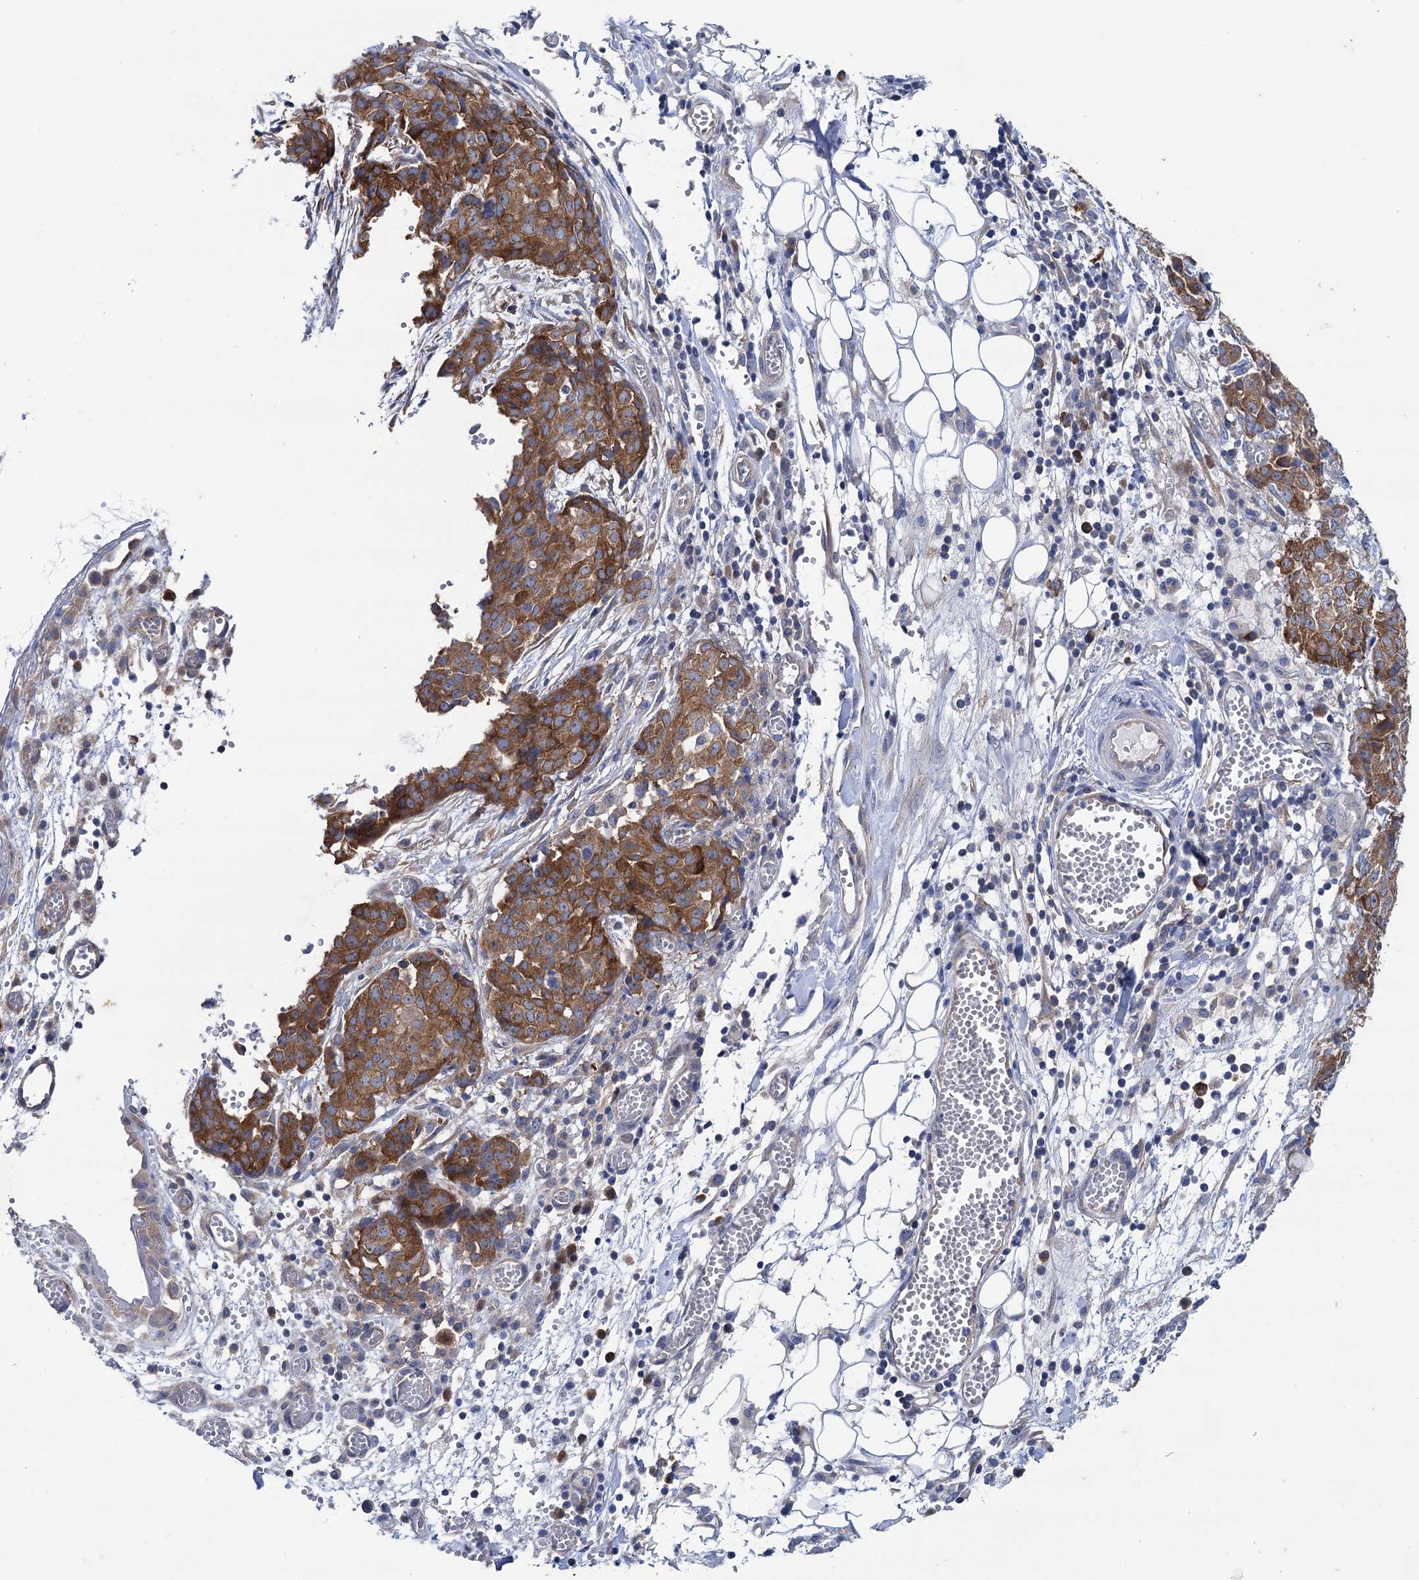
{"staining": {"intensity": "strong", "quantity": ">75%", "location": "cytoplasmic/membranous"}, "tissue": "ovarian cancer", "cell_type": "Tumor cells", "image_type": "cancer", "snomed": [{"axis": "morphology", "description": "Cystadenocarcinoma, serous, NOS"}, {"axis": "topography", "description": "Soft tissue"}, {"axis": "topography", "description": "Ovary"}], "caption": "Serous cystadenocarcinoma (ovarian) was stained to show a protein in brown. There is high levels of strong cytoplasmic/membranous staining in about >75% of tumor cells.", "gene": "ZNRD2", "patient": {"sex": "female", "age": 57}}